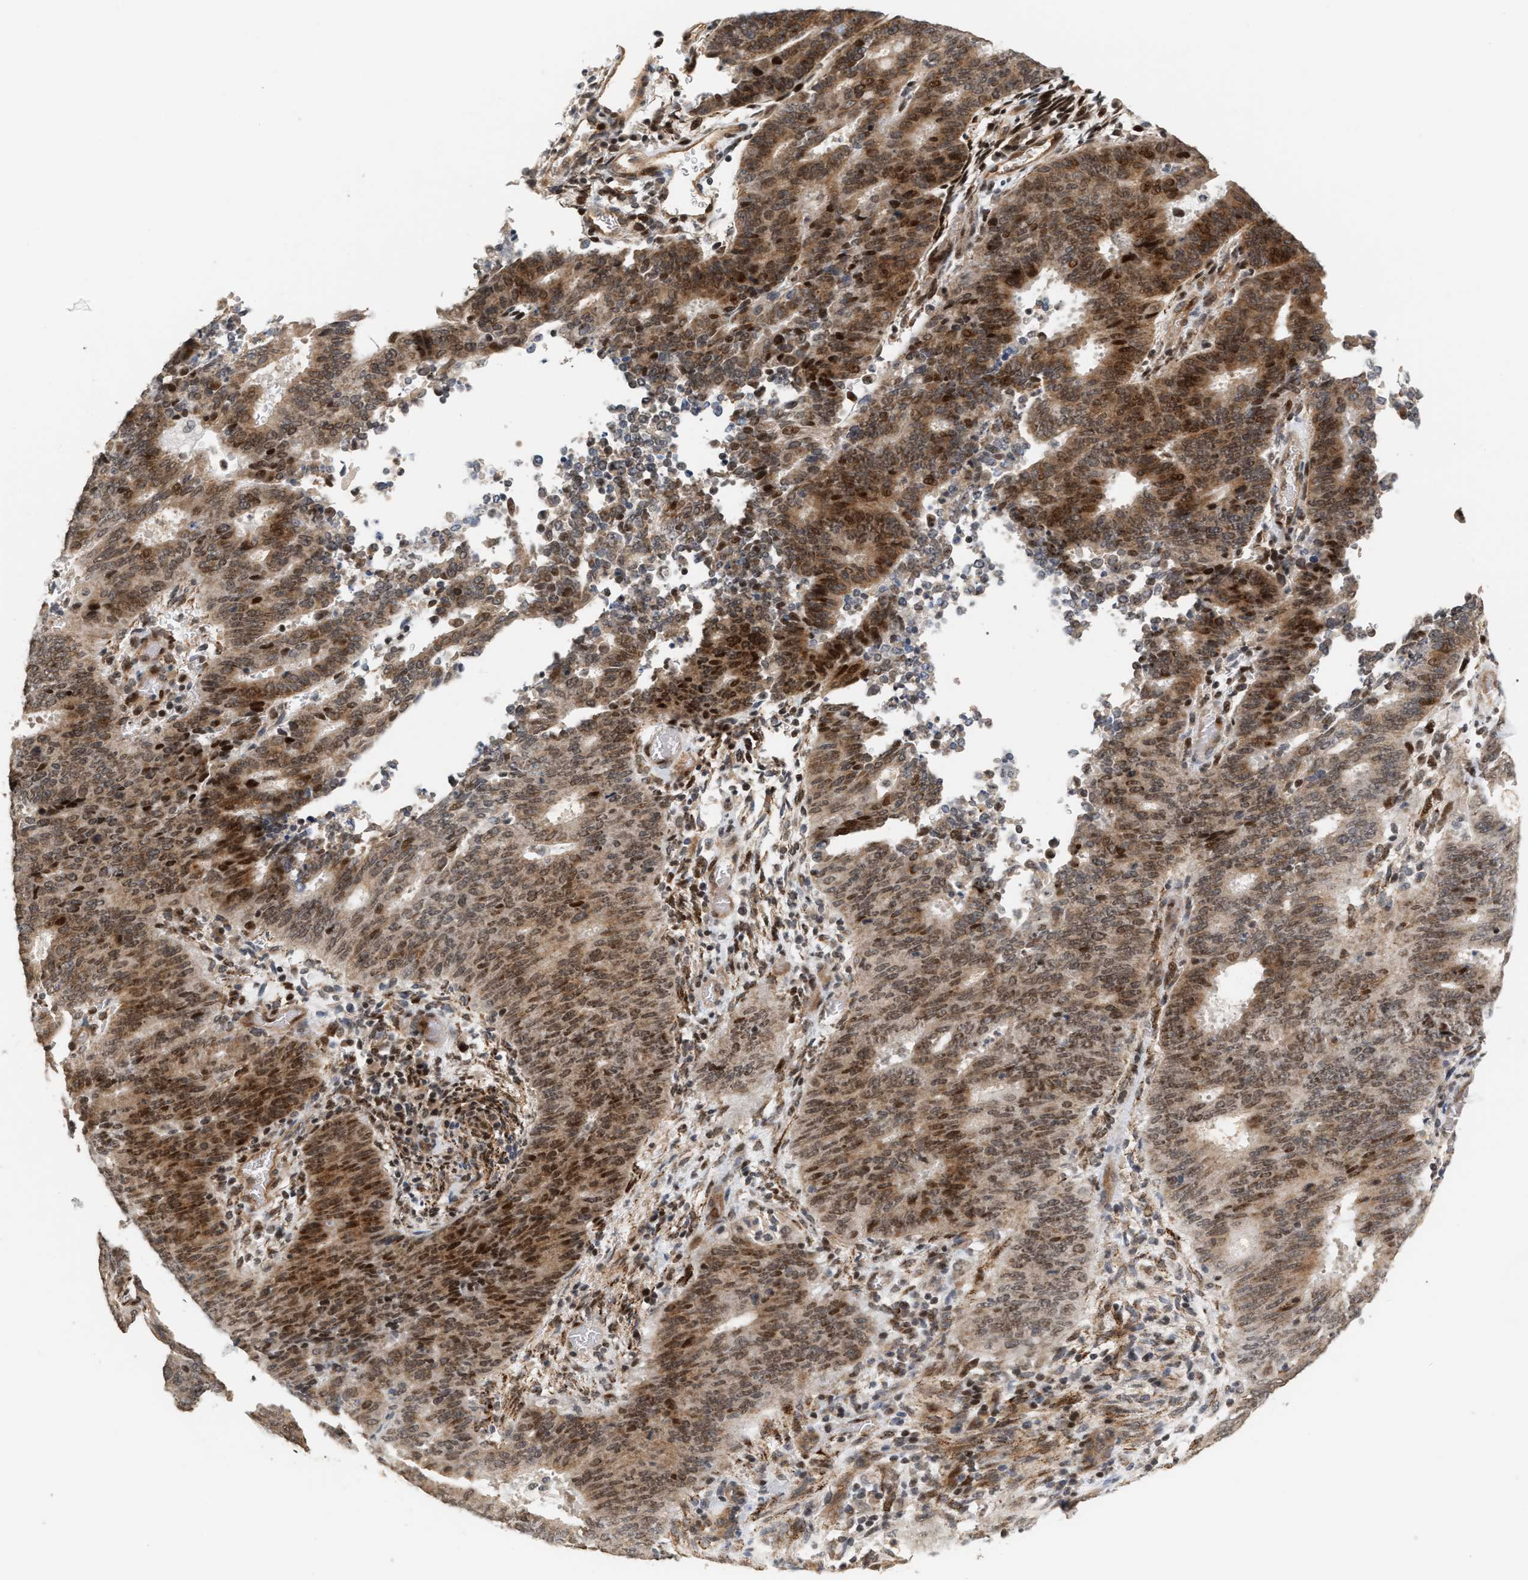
{"staining": {"intensity": "moderate", "quantity": ">75%", "location": "cytoplasmic/membranous,nuclear"}, "tissue": "cervical cancer", "cell_type": "Tumor cells", "image_type": "cancer", "snomed": [{"axis": "morphology", "description": "Adenocarcinoma, NOS"}, {"axis": "topography", "description": "Cervix"}], "caption": "DAB (3,3'-diaminobenzidine) immunohistochemical staining of human cervical adenocarcinoma exhibits moderate cytoplasmic/membranous and nuclear protein positivity in about >75% of tumor cells.", "gene": "PLXND1", "patient": {"sex": "female", "age": 44}}